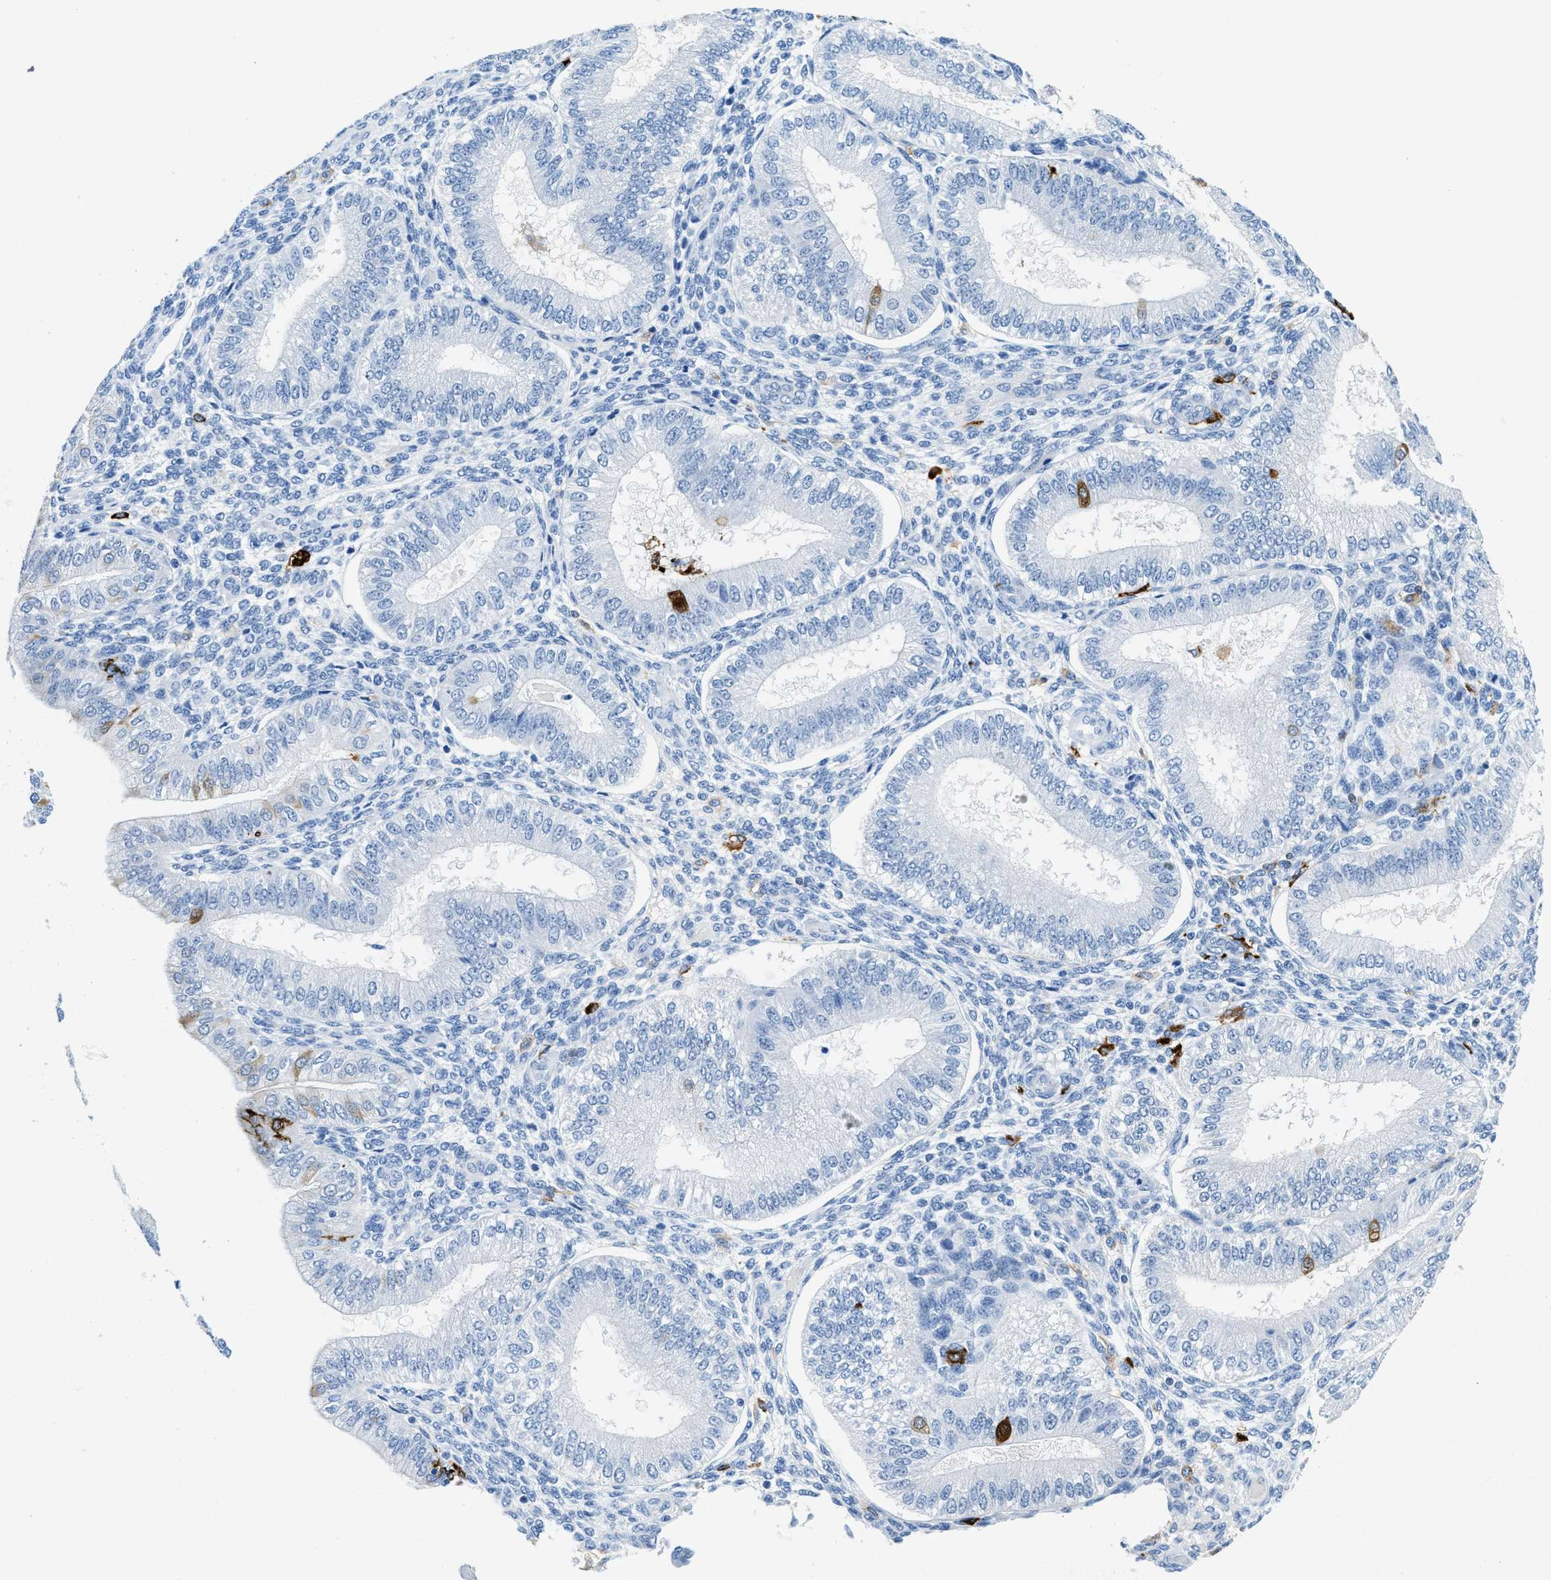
{"staining": {"intensity": "negative", "quantity": "none", "location": "none"}, "tissue": "endometrium", "cell_type": "Cells in endometrial stroma", "image_type": "normal", "snomed": [{"axis": "morphology", "description": "Normal tissue, NOS"}, {"axis": "topography", "description": "Endometrium"}], "caption": "Protein analysis of normal endometrium displays no significant staining in cells in endometrial stroma.", "gene": "CD226", "patient": {"sex": "female", "age": 39}}